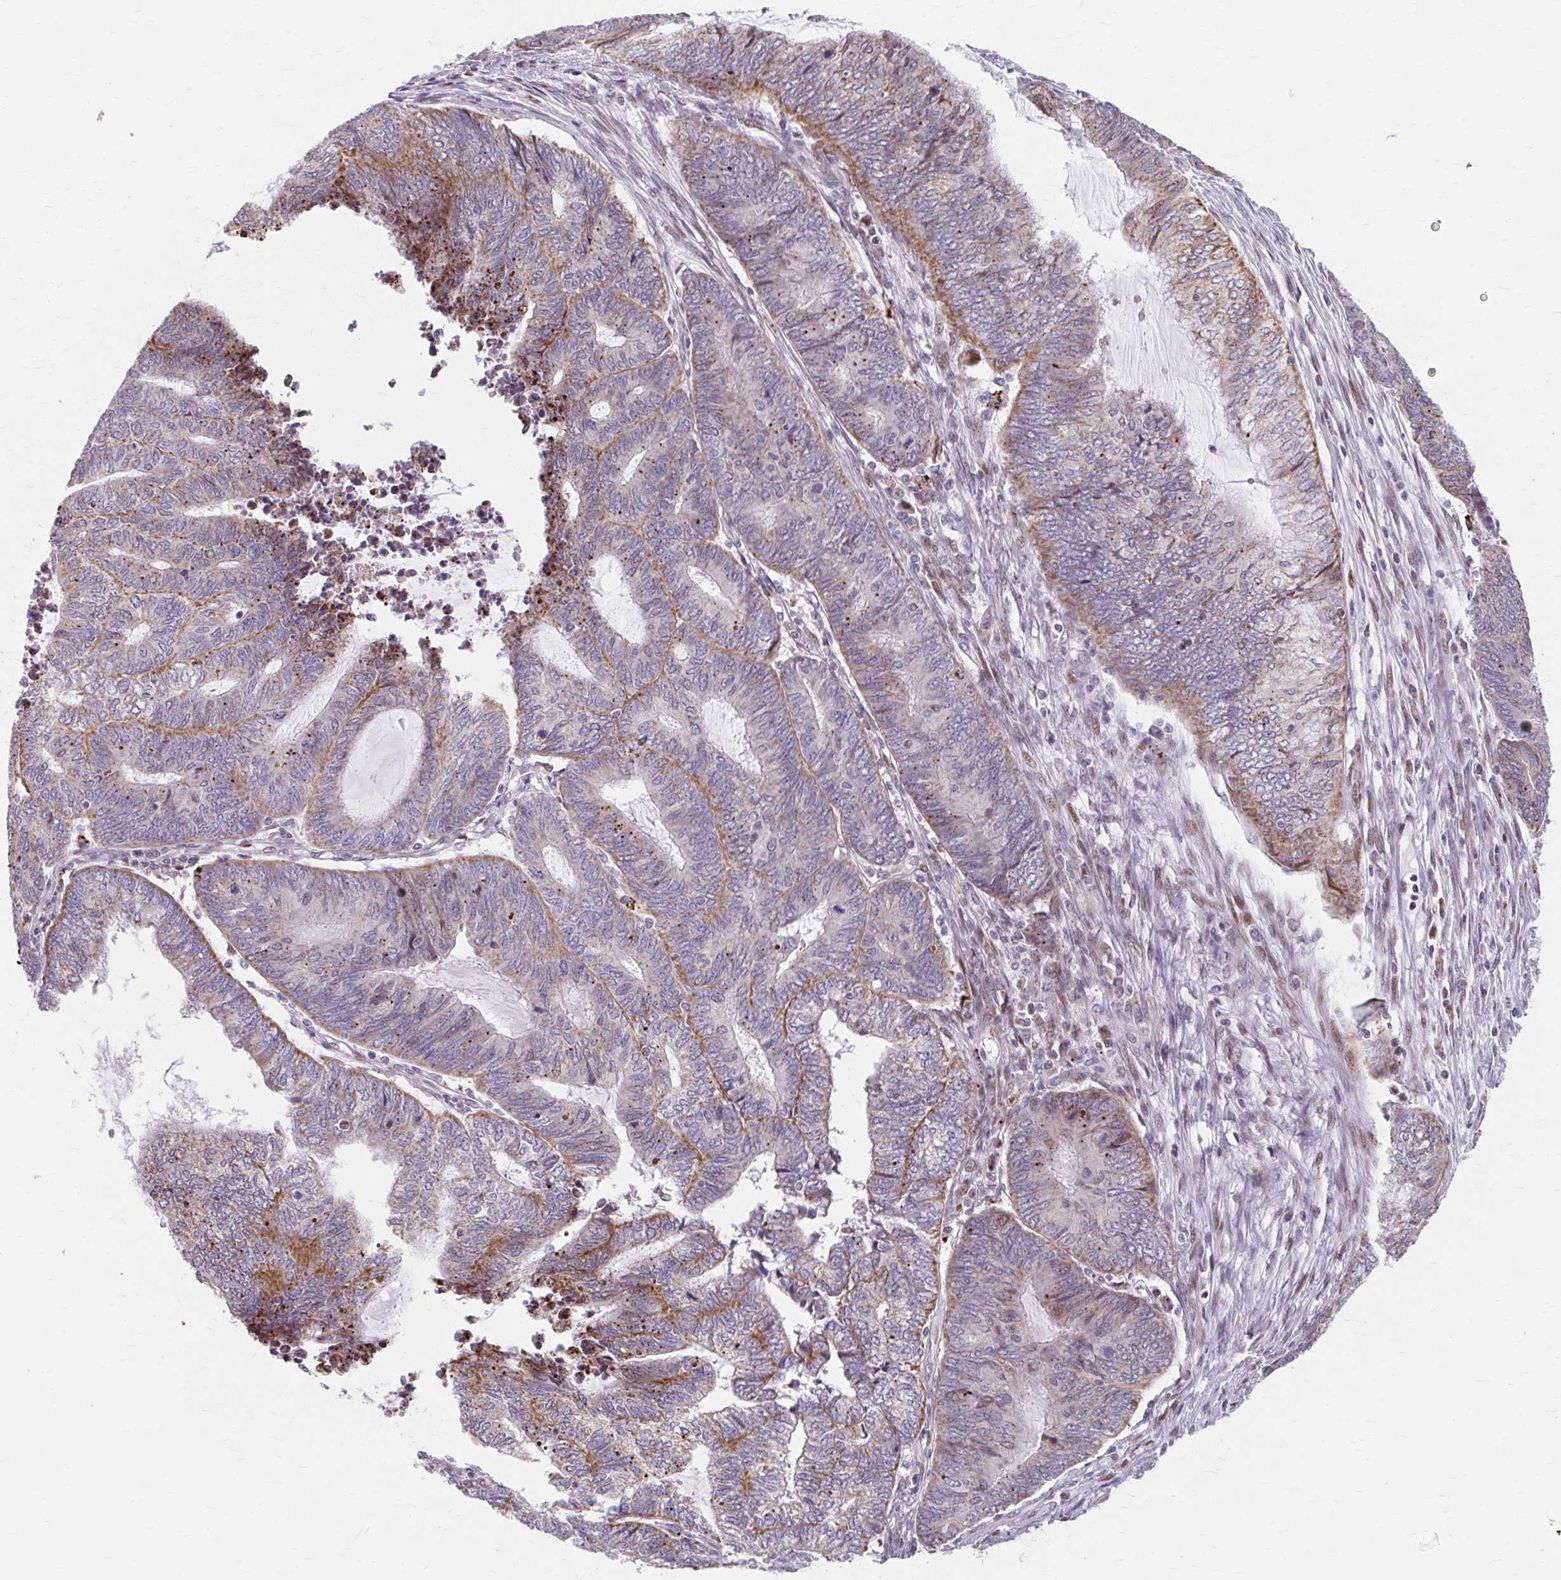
{"staining": {"intensity": "moderate", "quantity": "25%-75%", "location": "cytoplasmic/membranous"}, "tissue": "endometrial cancer", "cell_type": "Tumor cells", "image_type": "cancer", "snomed": [{"axis": "morphology", "description": "Adenocarcinoma, NOS"}, {"axis": "topography", "description": "Uterus"}, {"axis": "topography", "description": "Endometrium"}], "caption": "The histopathology image displays a brown stain indicating the presence of a protein in the cytoplasmic/membranous of tumor cells in endometrial cancer.", "gene": "BEAN1", "patient": {"sex": "female", "age": 70}}